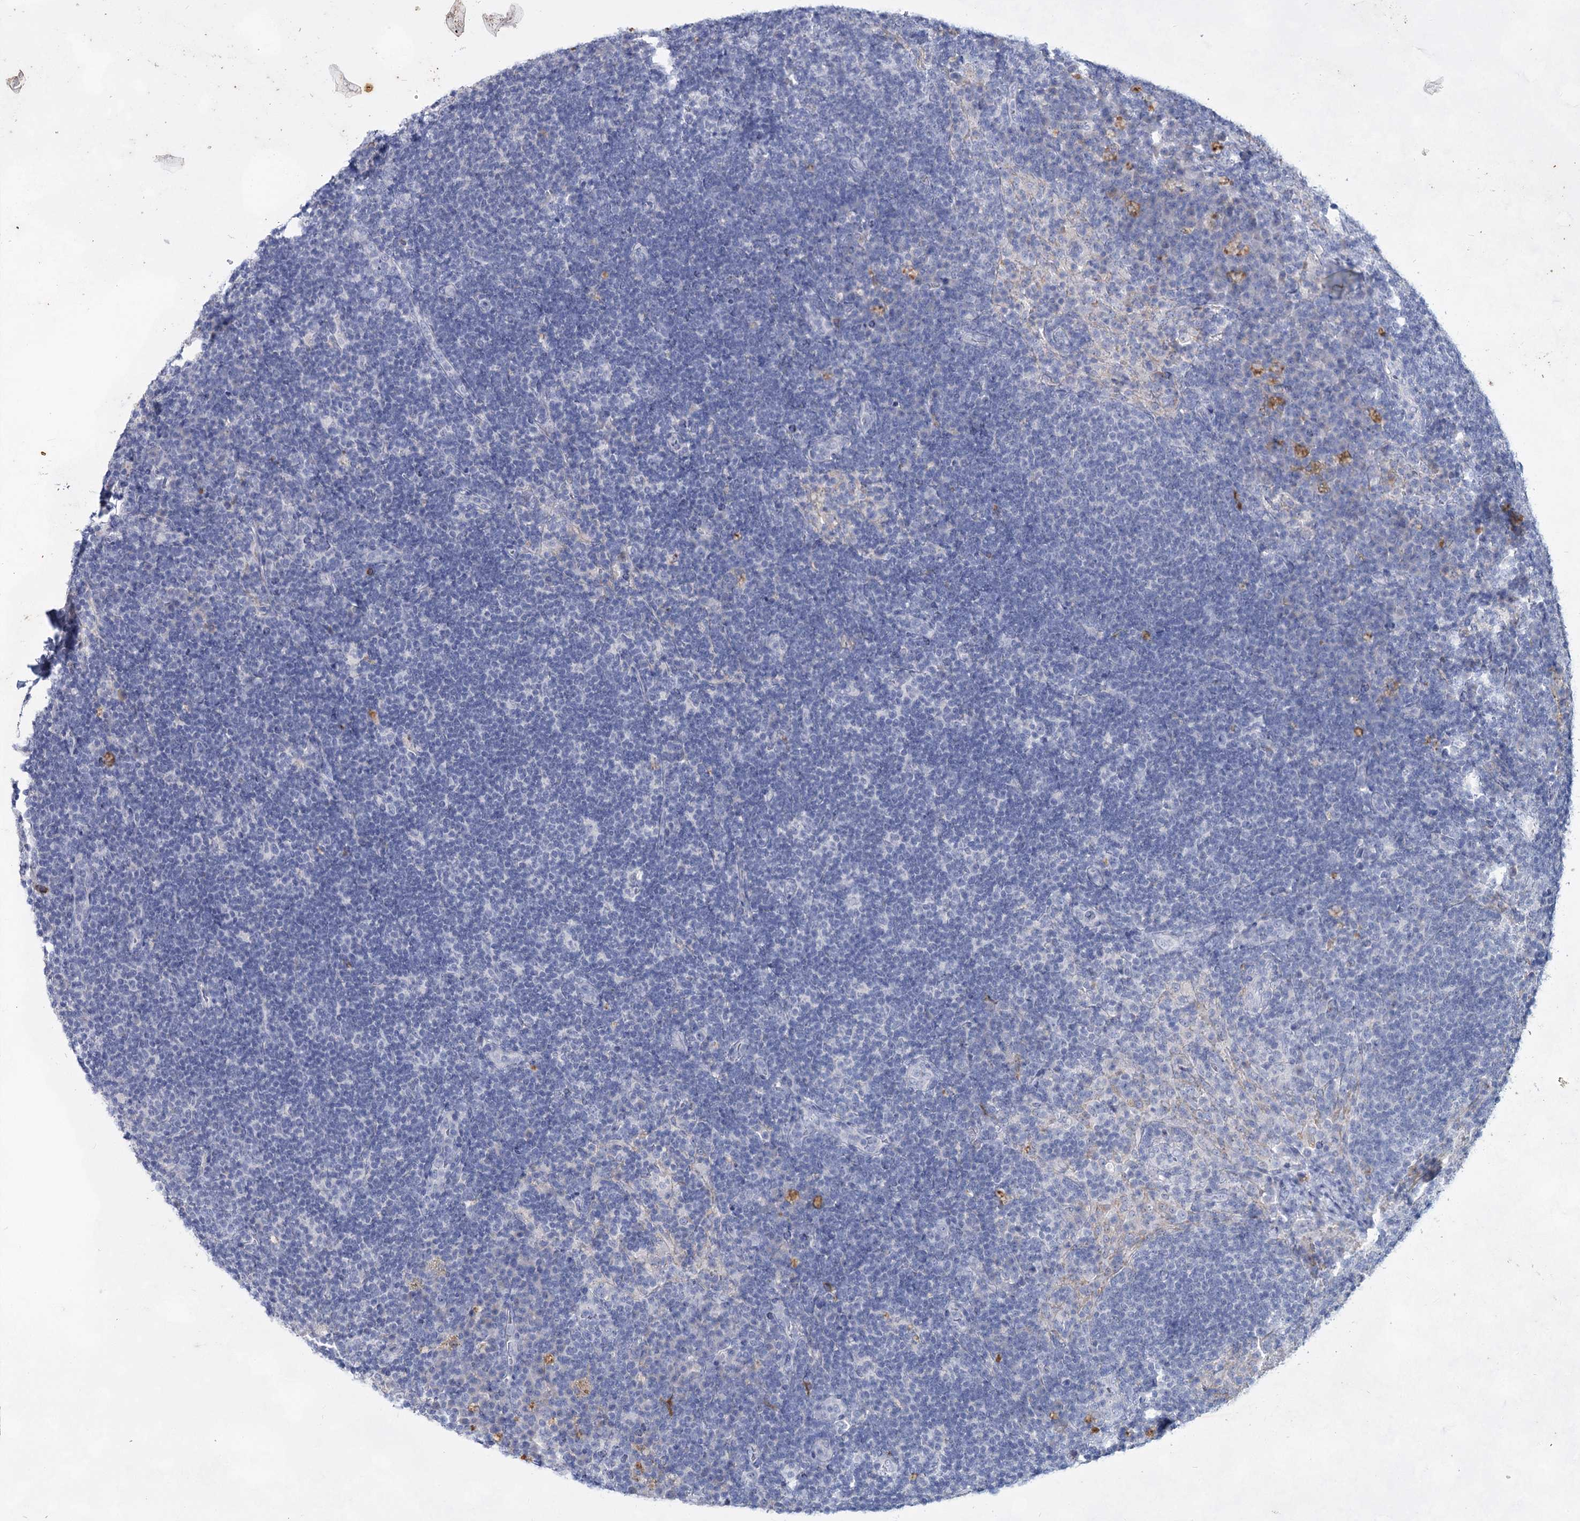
{"staining": {"intensity": "negative", "quantity": "none", "location": "none"}, "tissue": "lymph node", "cell_type": "Germinal center cells", "image_type": "normal", "snomed": [{"axis": "morphology", "description": "Normal tissue, NOS"}, {"axis": "topography", "description": "Lymph node"}], "caption": "Immunohistochemical staining of unremarkable lymph node reveals no significant positivity in germinal center cells.", "gene": "CCDC73", "patient": {"sex": "female", "age": 70}}